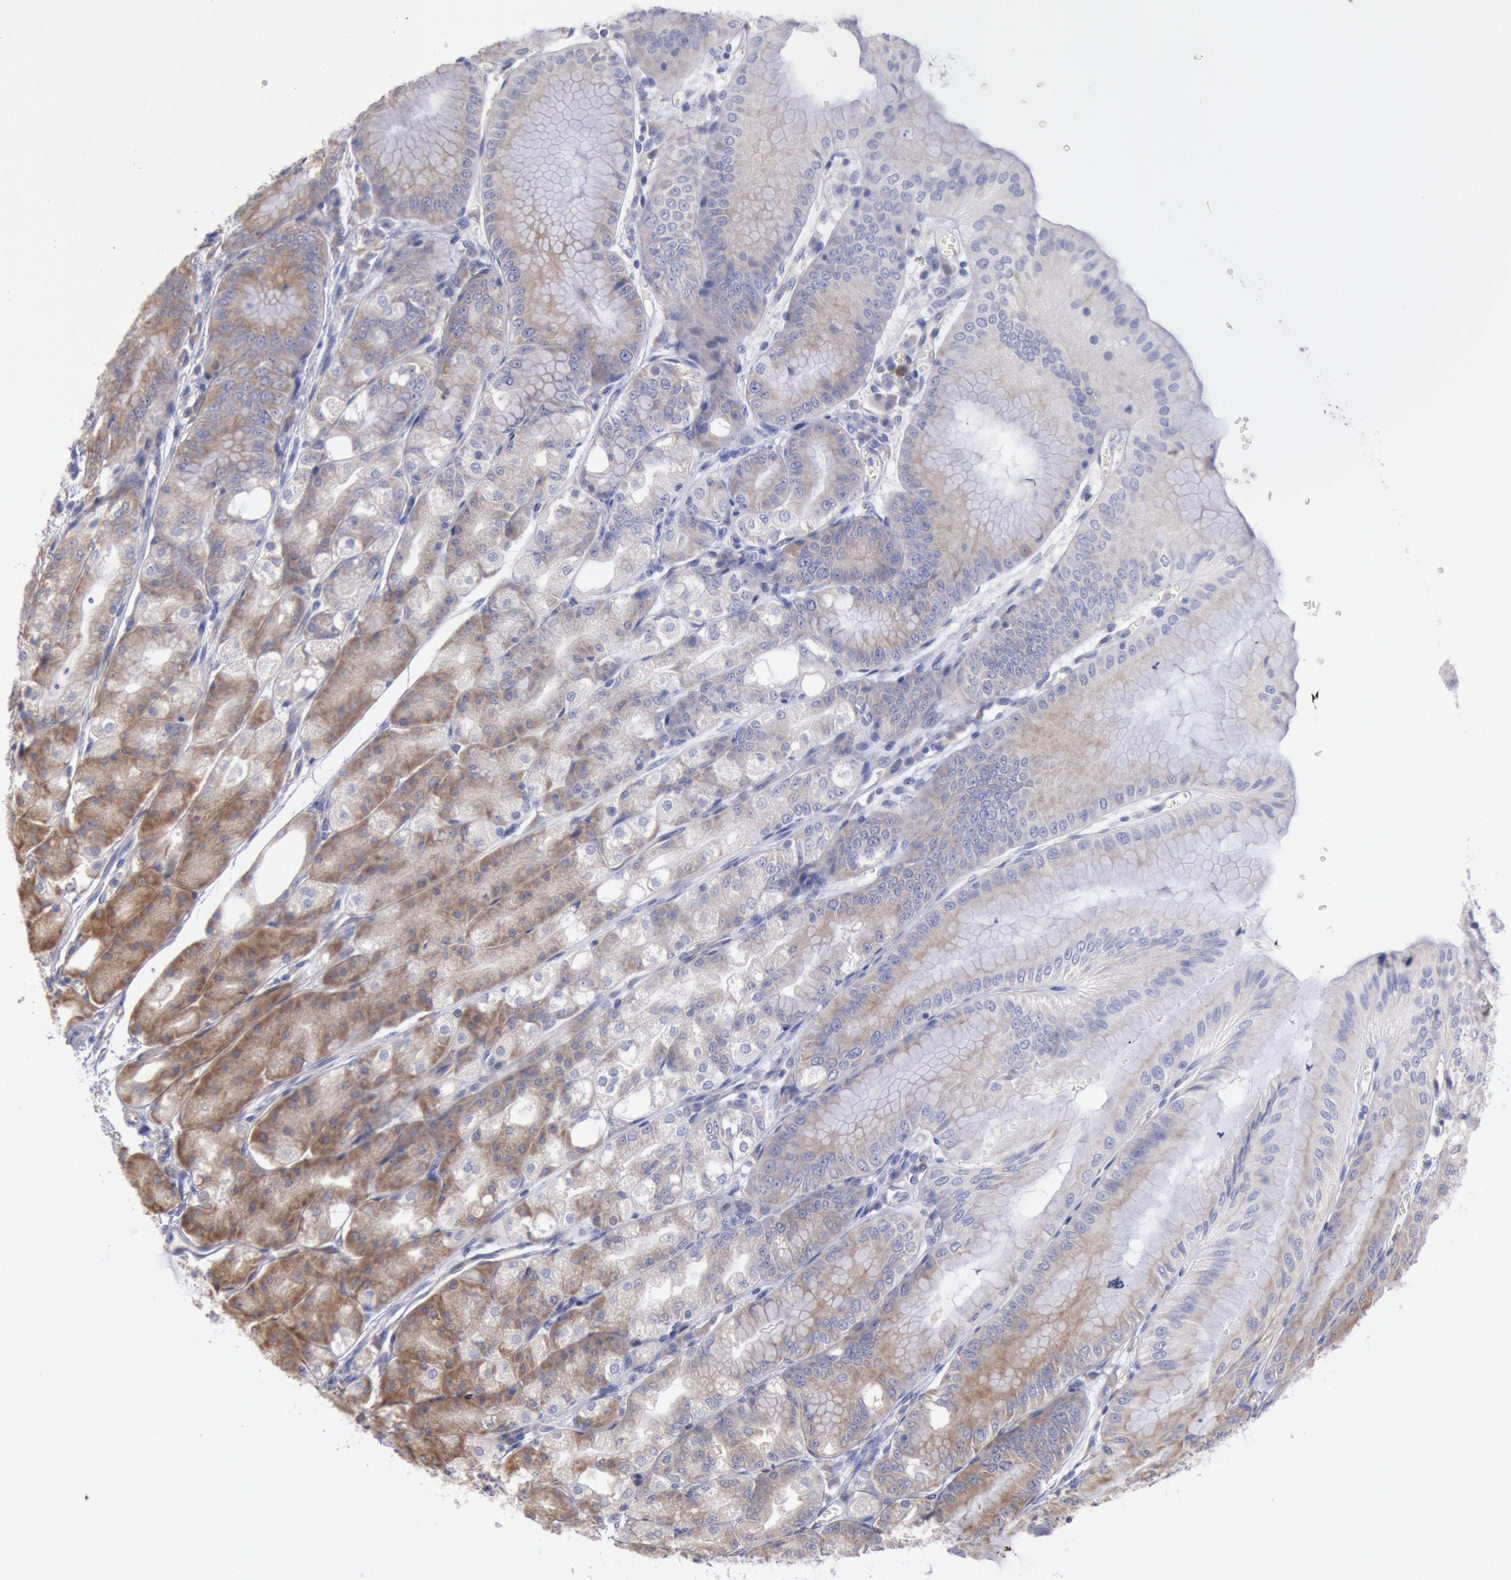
{"staining": {"intensity": "moderate", "quantity": "25%-75%", "location": "cytoplasmic/membranous"}, "tissue": "stomach", "cell_type": "Glandular cells", "image_type": "normal", "snomed": [{"axis": "morphology", "description": "Normal tissue, NOS"}, {"axis": "topography", "description": "Stomach, lower"}], "caption": "Protein positivity by immunohistochemistry (IHC) shows moderate cytoplasmic/membranous staining in approximately 25%-75% of glandular cells in benign stomach. Immunohistochemistry (ihc) stains the protein of interest in brown and the nuclei are stained blue.", "gene": "DRG1", "patient": {"sex": "male", "age": 71}}